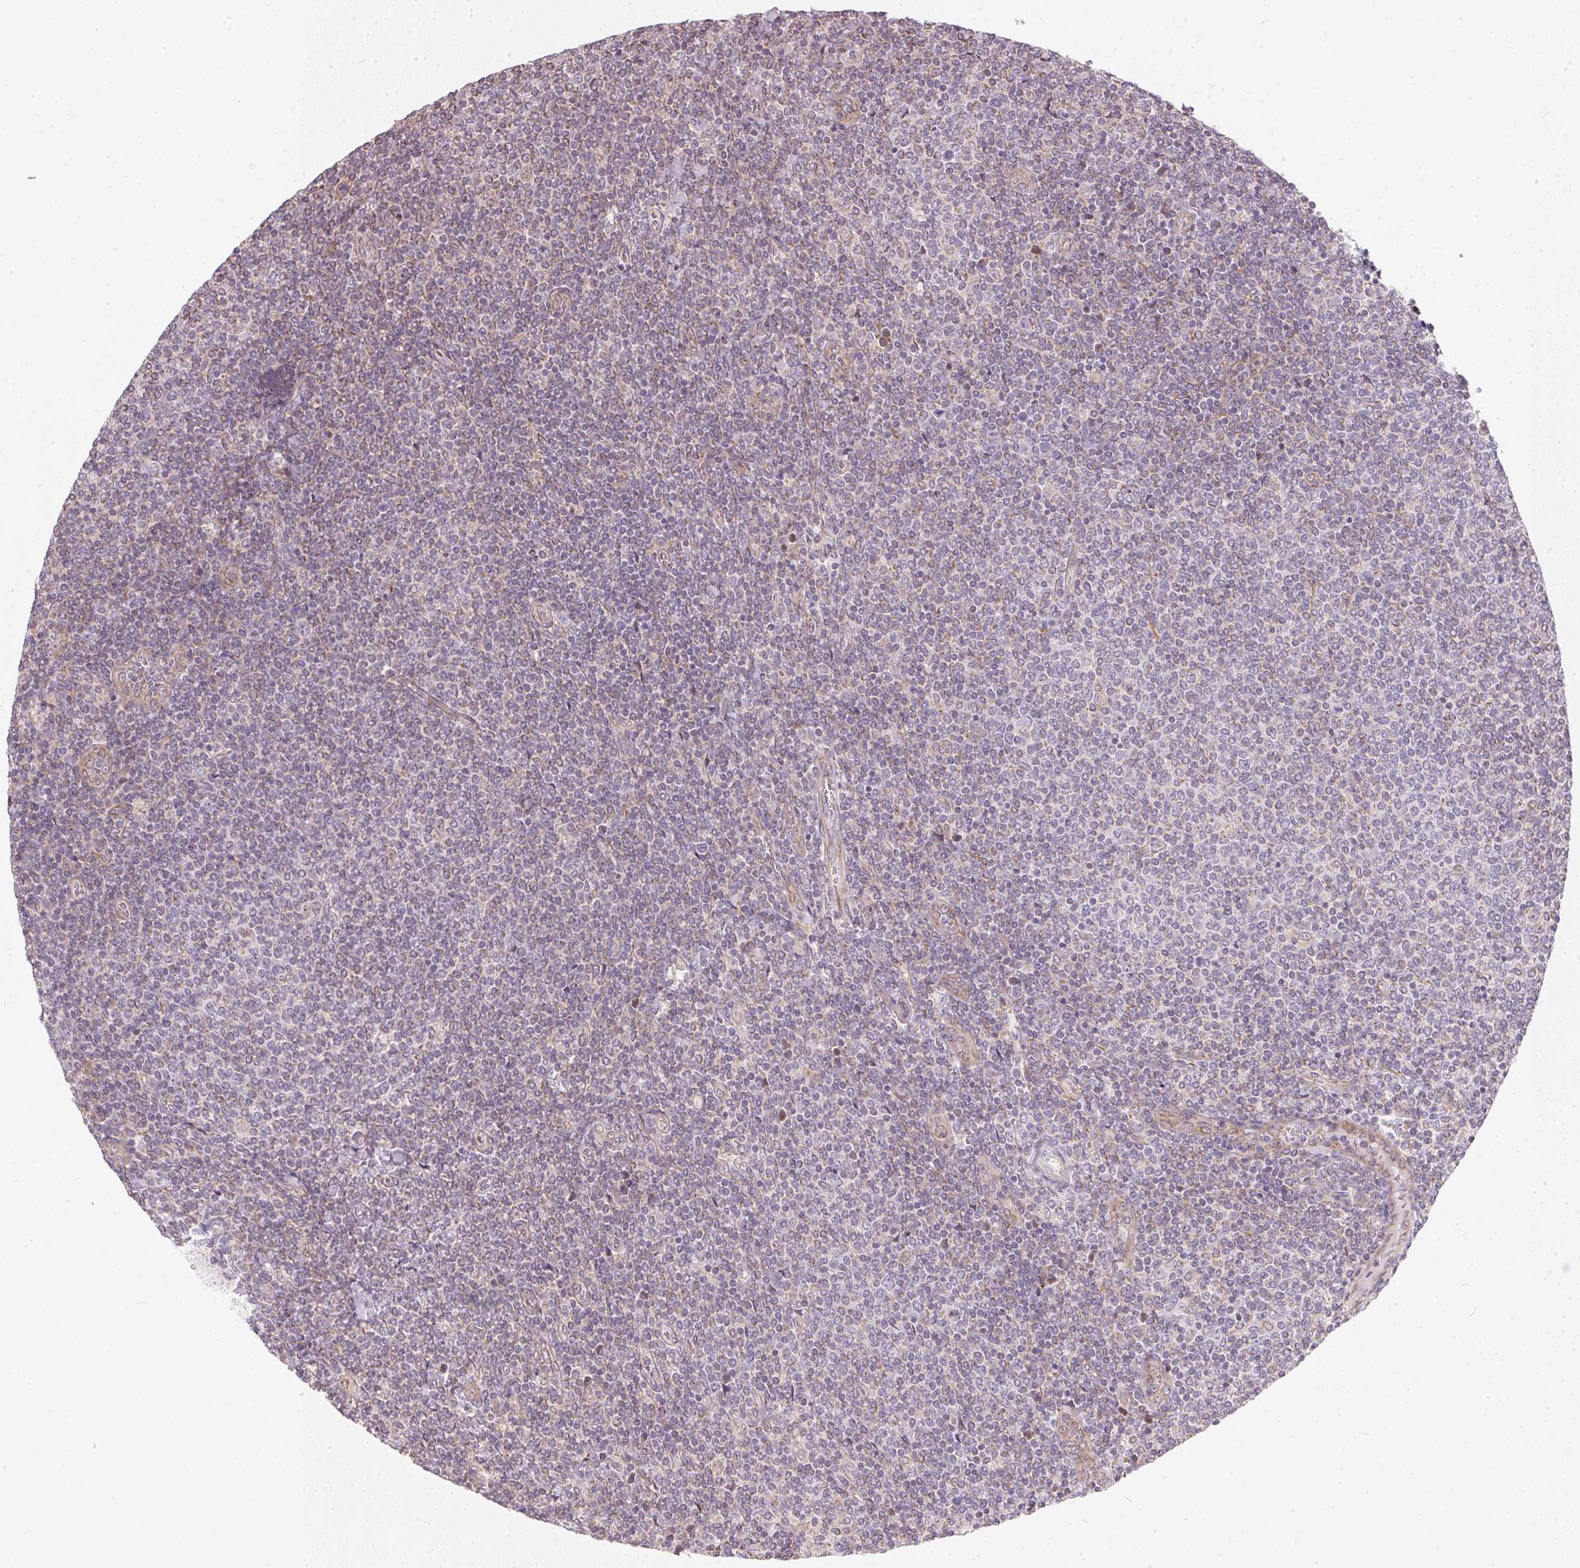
{"staining": {"intensity": "negative", "quantity": "none", "location": "none"}, "tissue": "lymphoma", "cell_type": "Tumor cells", "image_type": "cancer", "snomed": [{"axis": "morphology", "description": "Malignant lymphoma, non-Hodgkin's type, Low grade"}, {"axis": "topography", "description": "Lymph node"}], "caption": "This is an immunohistochemistry micrograph of human malignant lymphoma, non-Hodgkin's type (low-grade). There is no expression in tumor cells.", "gene": "VWA5B2", "patient": {"sex": "male", "age": 52}}